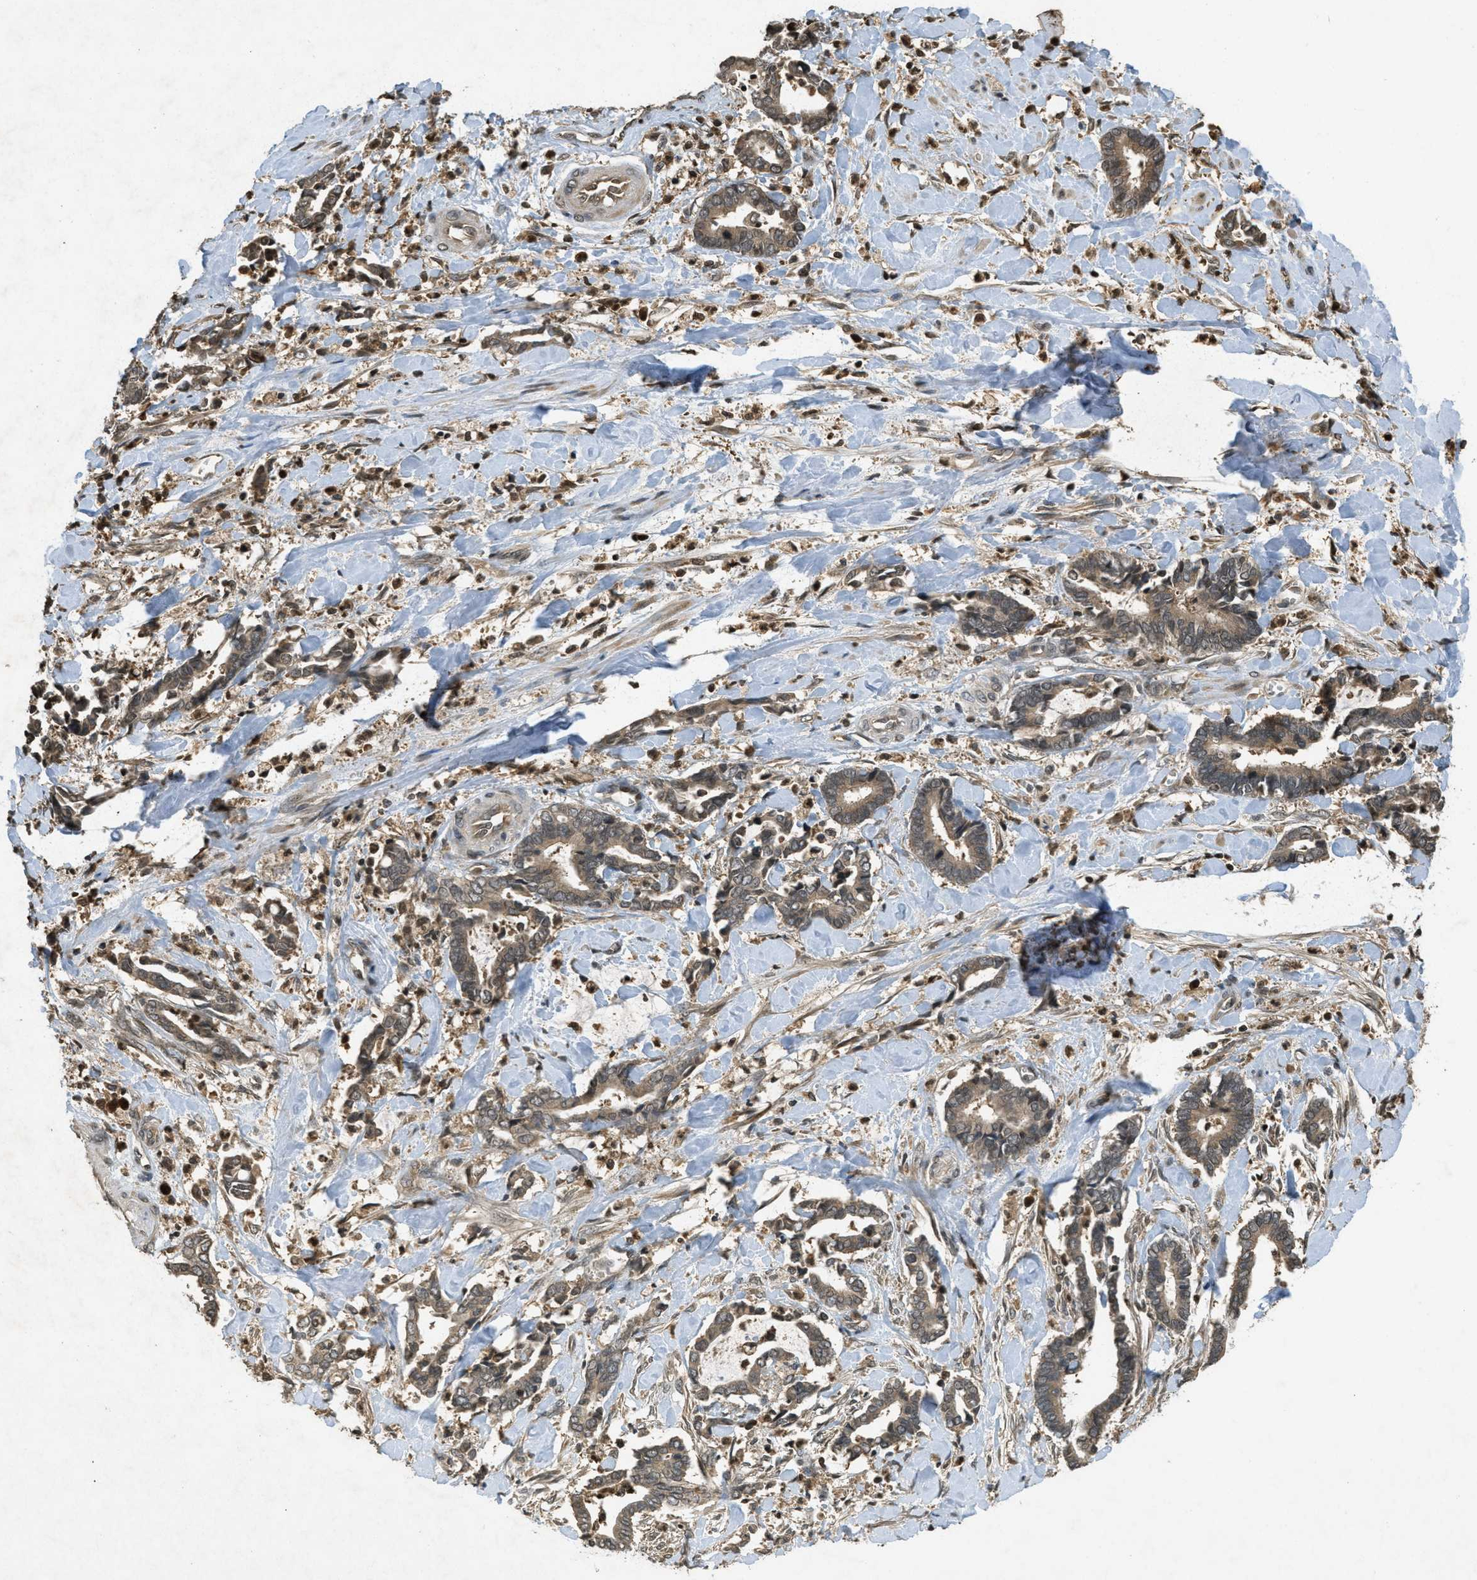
{"staining": {"intensity": "moderate", "quantity": ">75%", "location": "cytoplasmic/membranous"}, "tissue": "cervical cancer", "cell_type": "Tumor cells", "image_type": "cancer", "snomed": [{"axis": "morphology", "description": "Adenocarcinoma, NOS"}, {"axis": "topography", "description": "Cervix"}], "caption": "A histopathology image of human cervical cancer (adenocarcinoma) stained for a protein demonstrates moderate cytoplasmic/membranous brown staining in tumor cells.", "gene": "ATG7", "patient": {"sex": "female", "age": 44}}